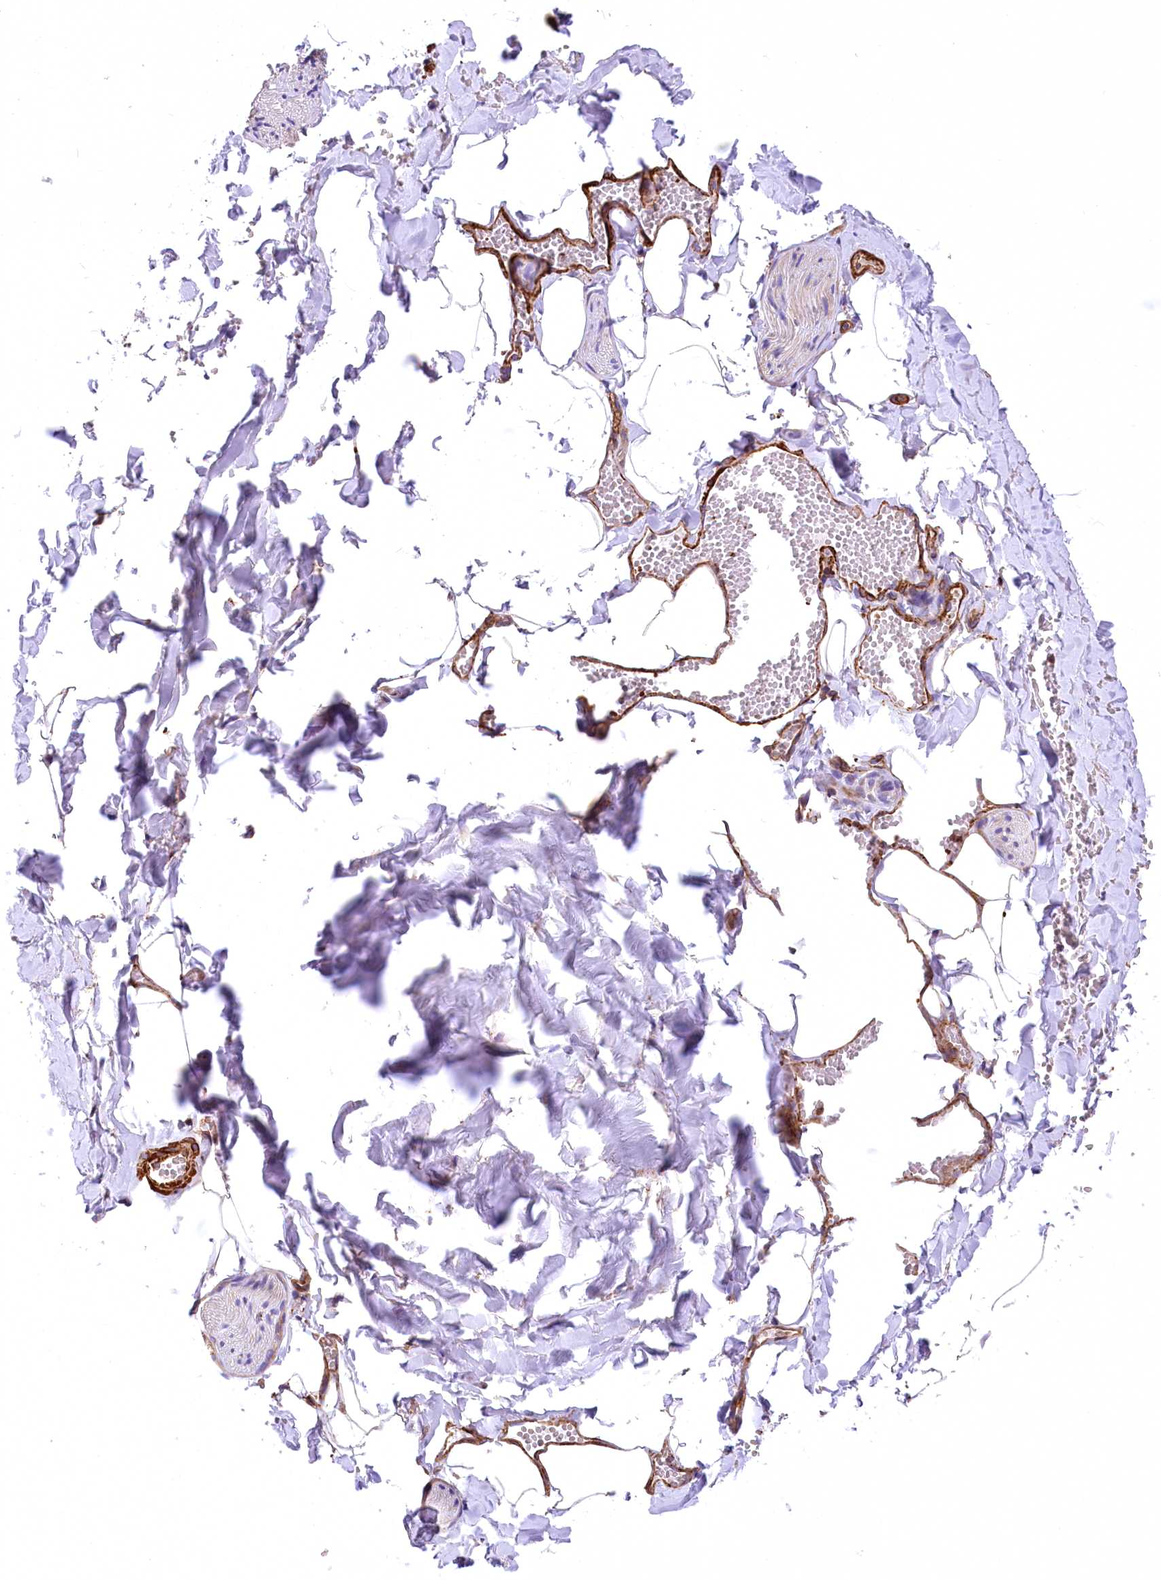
{"staining": {"intensity": "negative", "quantity": "none", "location": "none"}, "tissue": "adipose tissue", "cell_type": "Adipocytes", "image_type": "normal", "snomed": [{"axis": "morphology", "description": "Normal tissue, NOS"}, {"axis": "topography", "description": "Gallbladder"}, {"axis": "topography", "description": "Peripheral nerve tissue"}], "caption": "Adipocytes are negative for brown protein staining in unremarkable adipose tissue. Brightfield microscopy of immunohistochemistry stained with DAB (brown) and hematoxylin (blue), captured at high magnification.", "gene": "DPP3", "patient": {"sex": "male", "age": 38}}